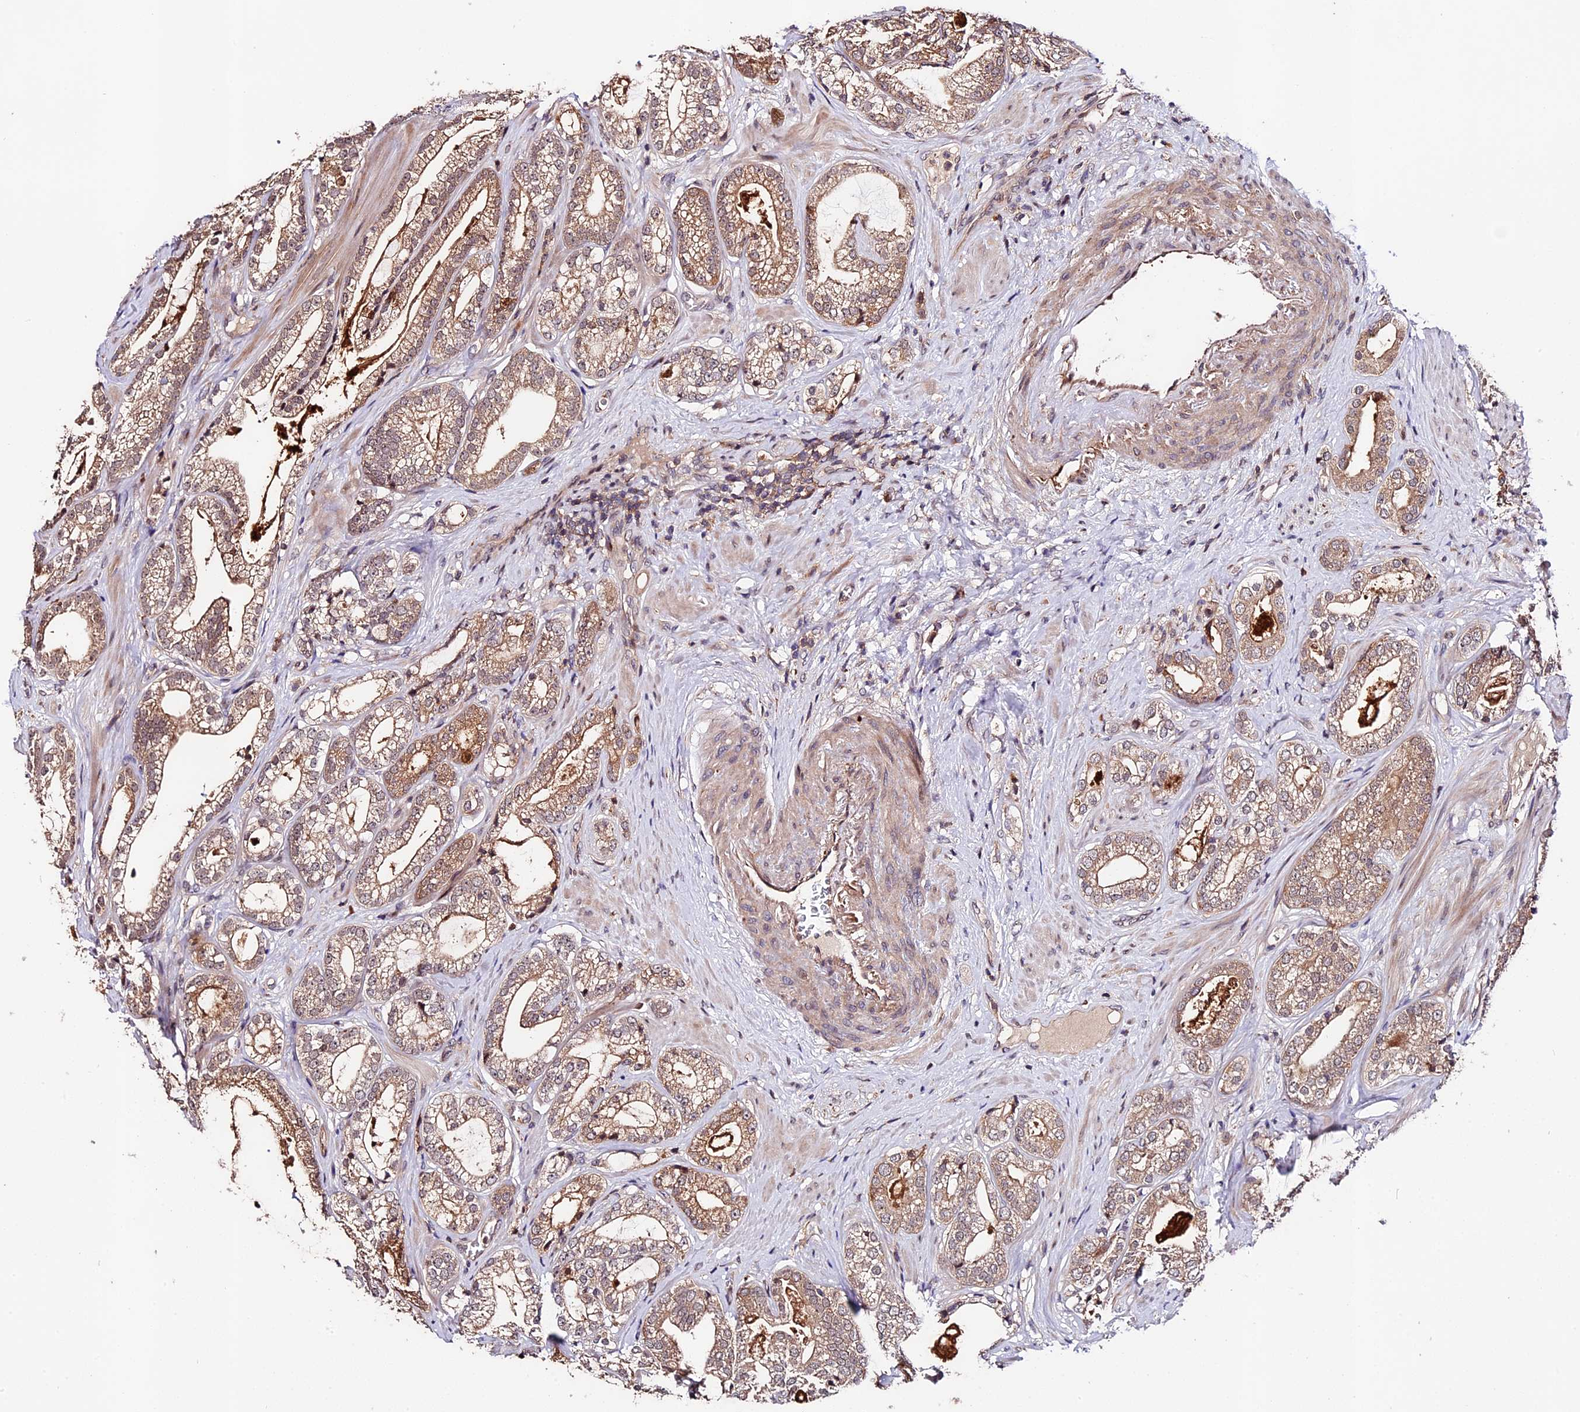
{"staining": {"intensity": "moderate", "quantity": "25%-75%", "location": "cytoplasmic/membranous"}, "tissue": "prostate cancer", "cell_type": "Tumor cells", "image_type": "cancer", "snomed": [{"axis": "morphology", "description": "Adenocarcinoma, High grade"}, {"axis": "topography", "description": "Prostate"}], "caption": "Immunohistochemistry (IHC) (DAB) staining of prostate cancer exhibits moderate cytoplasmic/membranous protein positivity in approximately 25%-75% of tumor cells. (DAB = brown stain, brightfield microscopy at high magnification).", "gene": "CACNA1H", "patient": {"sex": "male", "age": 60}}